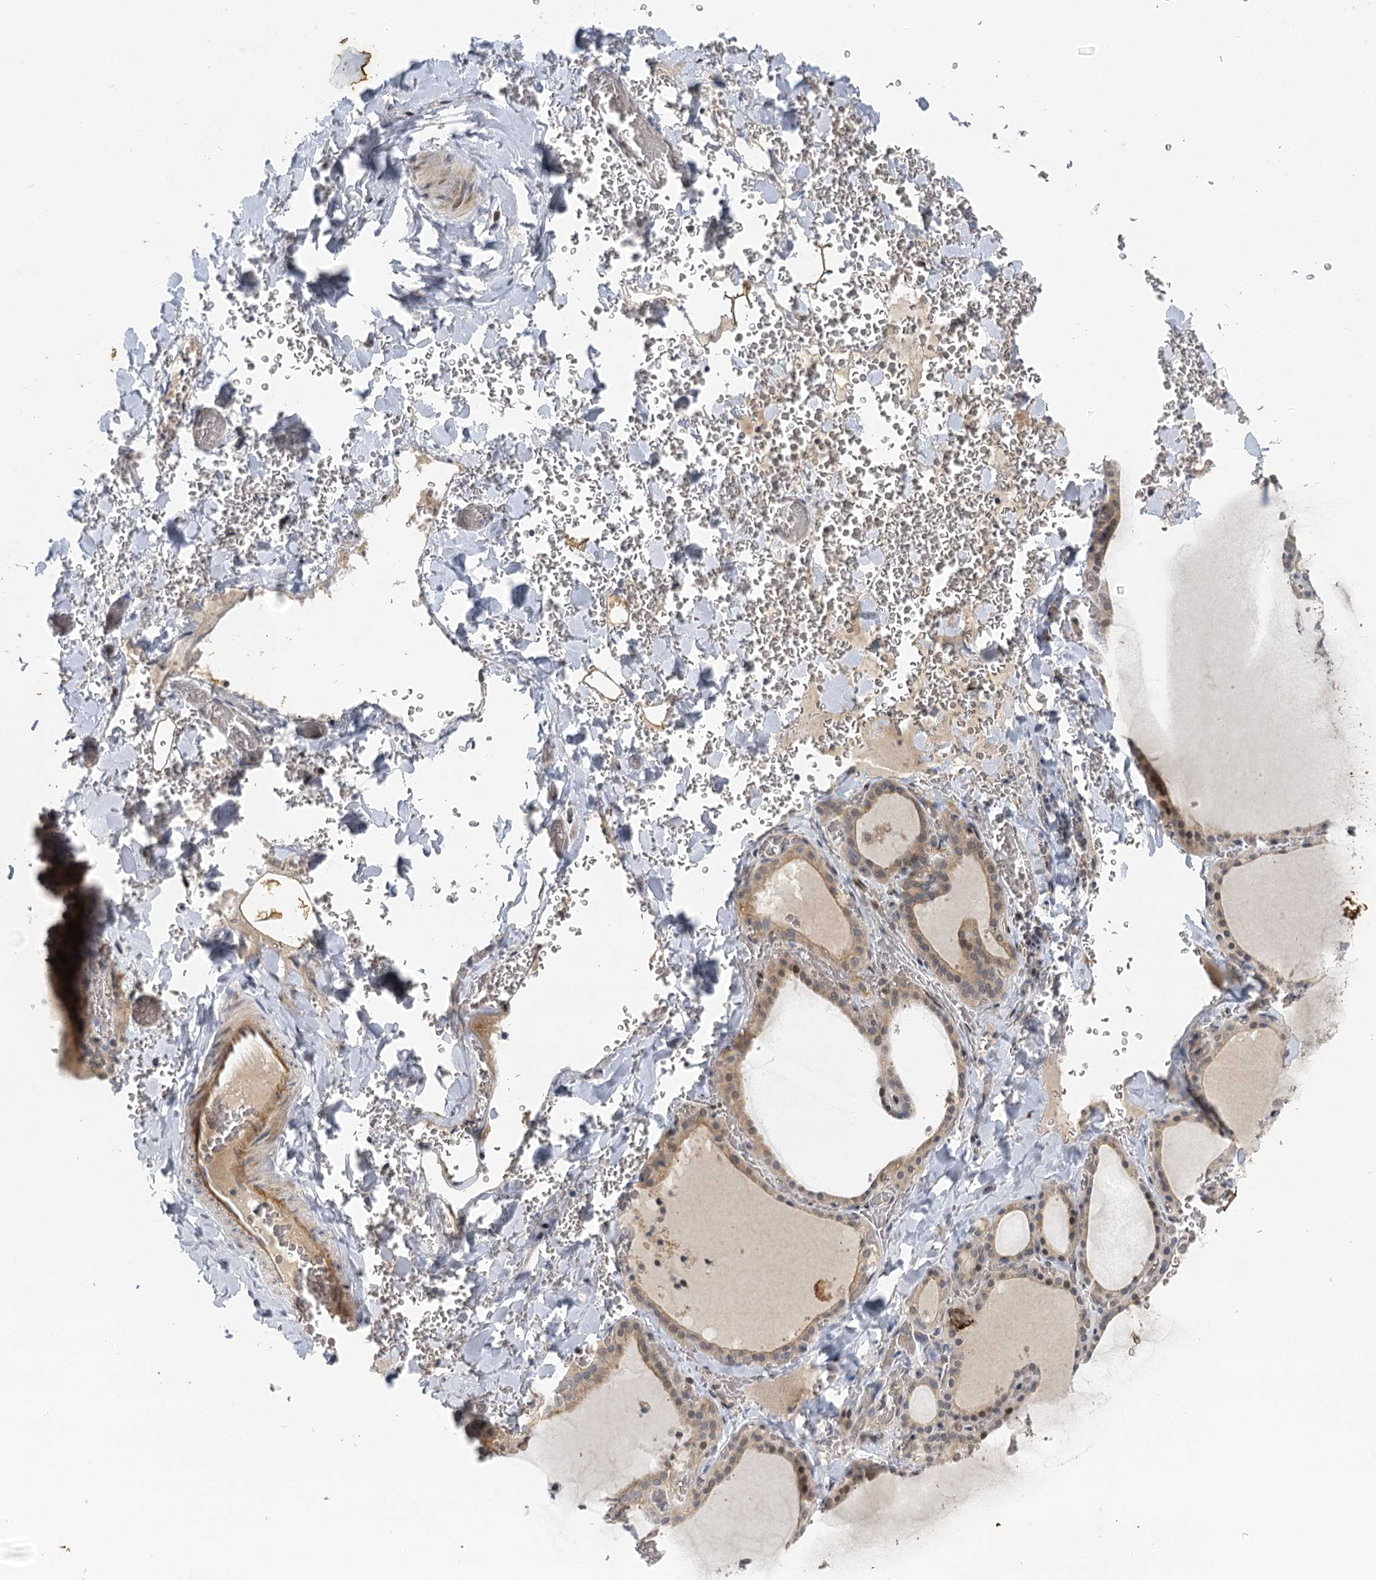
{"staining": {"intensity": "weak", "quantity": "<25%", "location": "cytoplasmic/membranous"}, "tissue": "thyroid gland", "cell_type": "Glandular cells", "image_type": "normal", "snomed": [{"axis": "morphology", "description": "Normal tissue, NOS"}, {"axis": "topography", "description": "Thyroid gland"}], "caption": "Glandular cells show no significant positivity in benign thyroid gland. Nuclei are stained in blue.", "gene": "IL11RA", "patient": {"sex": "female", "age": 39}}